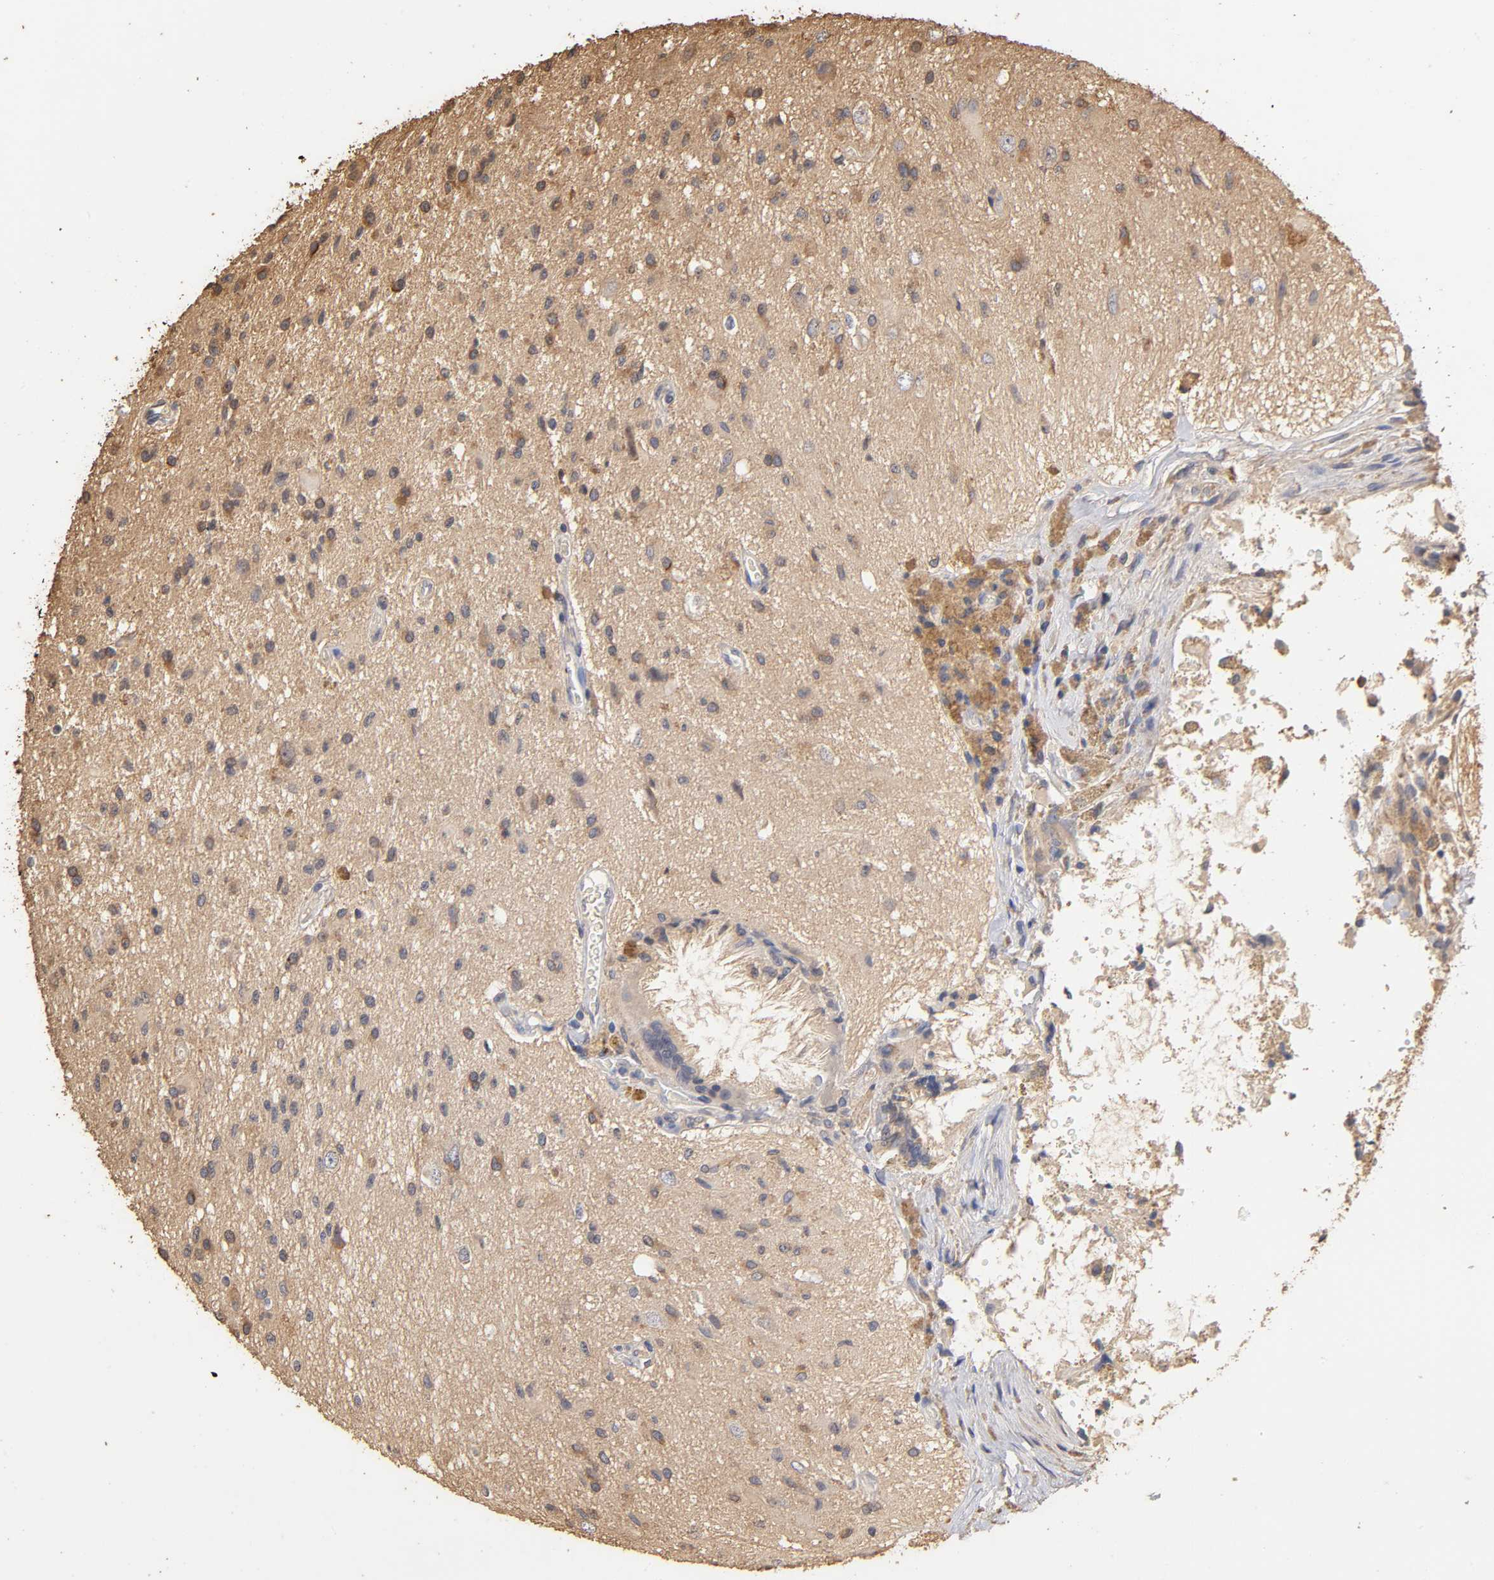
{"staining": {"intensity": "moderate", "quantity": "25%-75%", "location": "cytoplasmic/membranous"}, "tissue": "glioma", "cell_type": "Tumor cells", "image_type": "cancer", "snomed": [{"axis": "morphology", "description": "Glioma, malignant, High grade"}, {"axis": "topography", "description": "Brain"}], "caption": "DAB (3,3'-diaminobenzidine) immunohistochemical staining of malignant high-grade glioma exhibits moderate cytoplasmic/membranous protein positivity in about 25%-75% of tumor cells.", "gene": "VSIG4", "patient": {"sex": "male", "age": 47}}